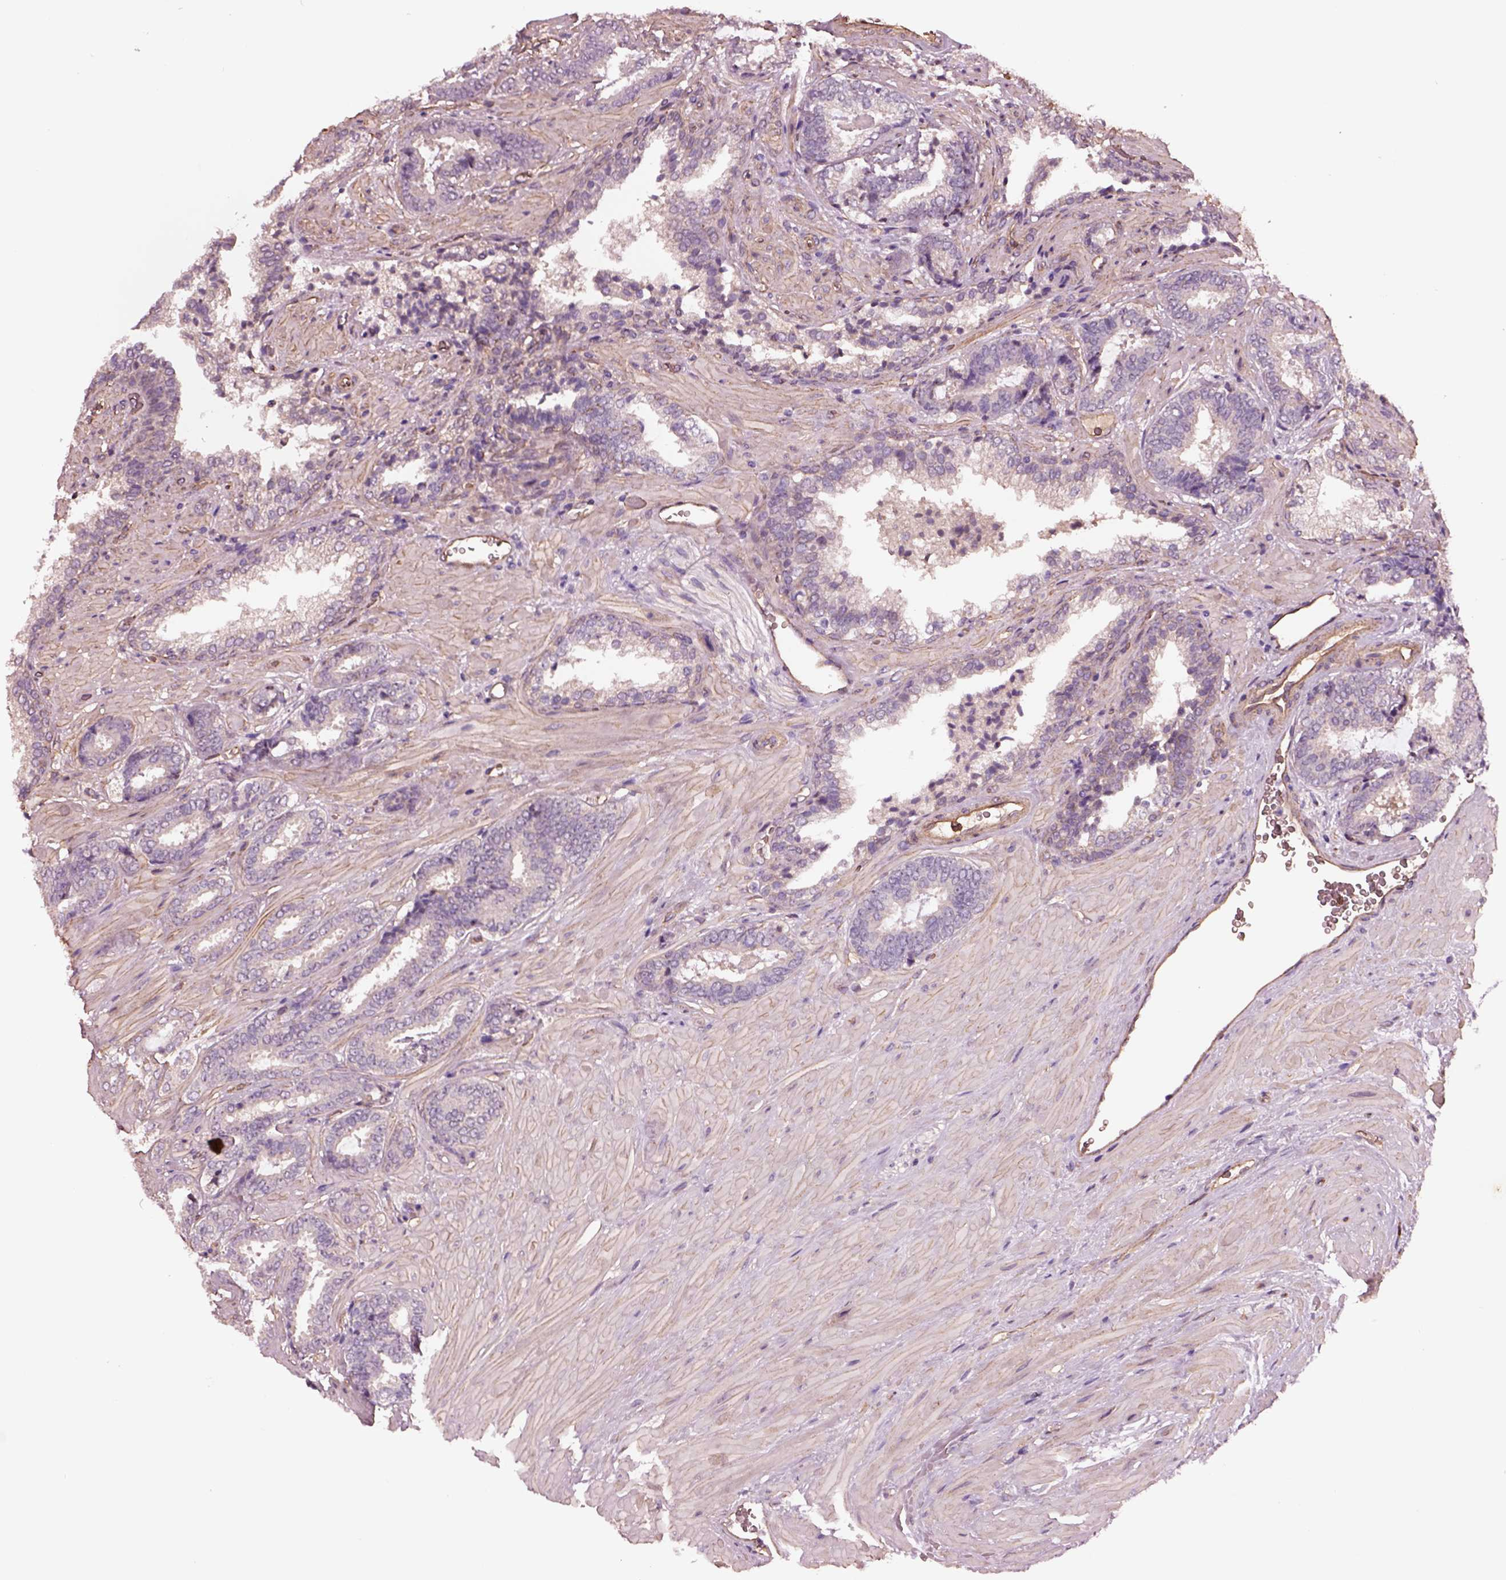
{"staining": {"intensity": "negative", "quantity": "none", "location": "none"}, "tissue": "prostate cancer", "cell_type": "Tumor cells", "image_type": "cancer", "snomed": [{"axis": "morphology", "description": "Adenocarcinoma, Low grade"}, {"axis": "topography", "description": "Prostate"}], "caption": "There is no significant expression in tumor cells of prostate adenocarcinoma (low-grade).", "gene": "HTR1B", "patient": {"sex": "male", "age": 61}}